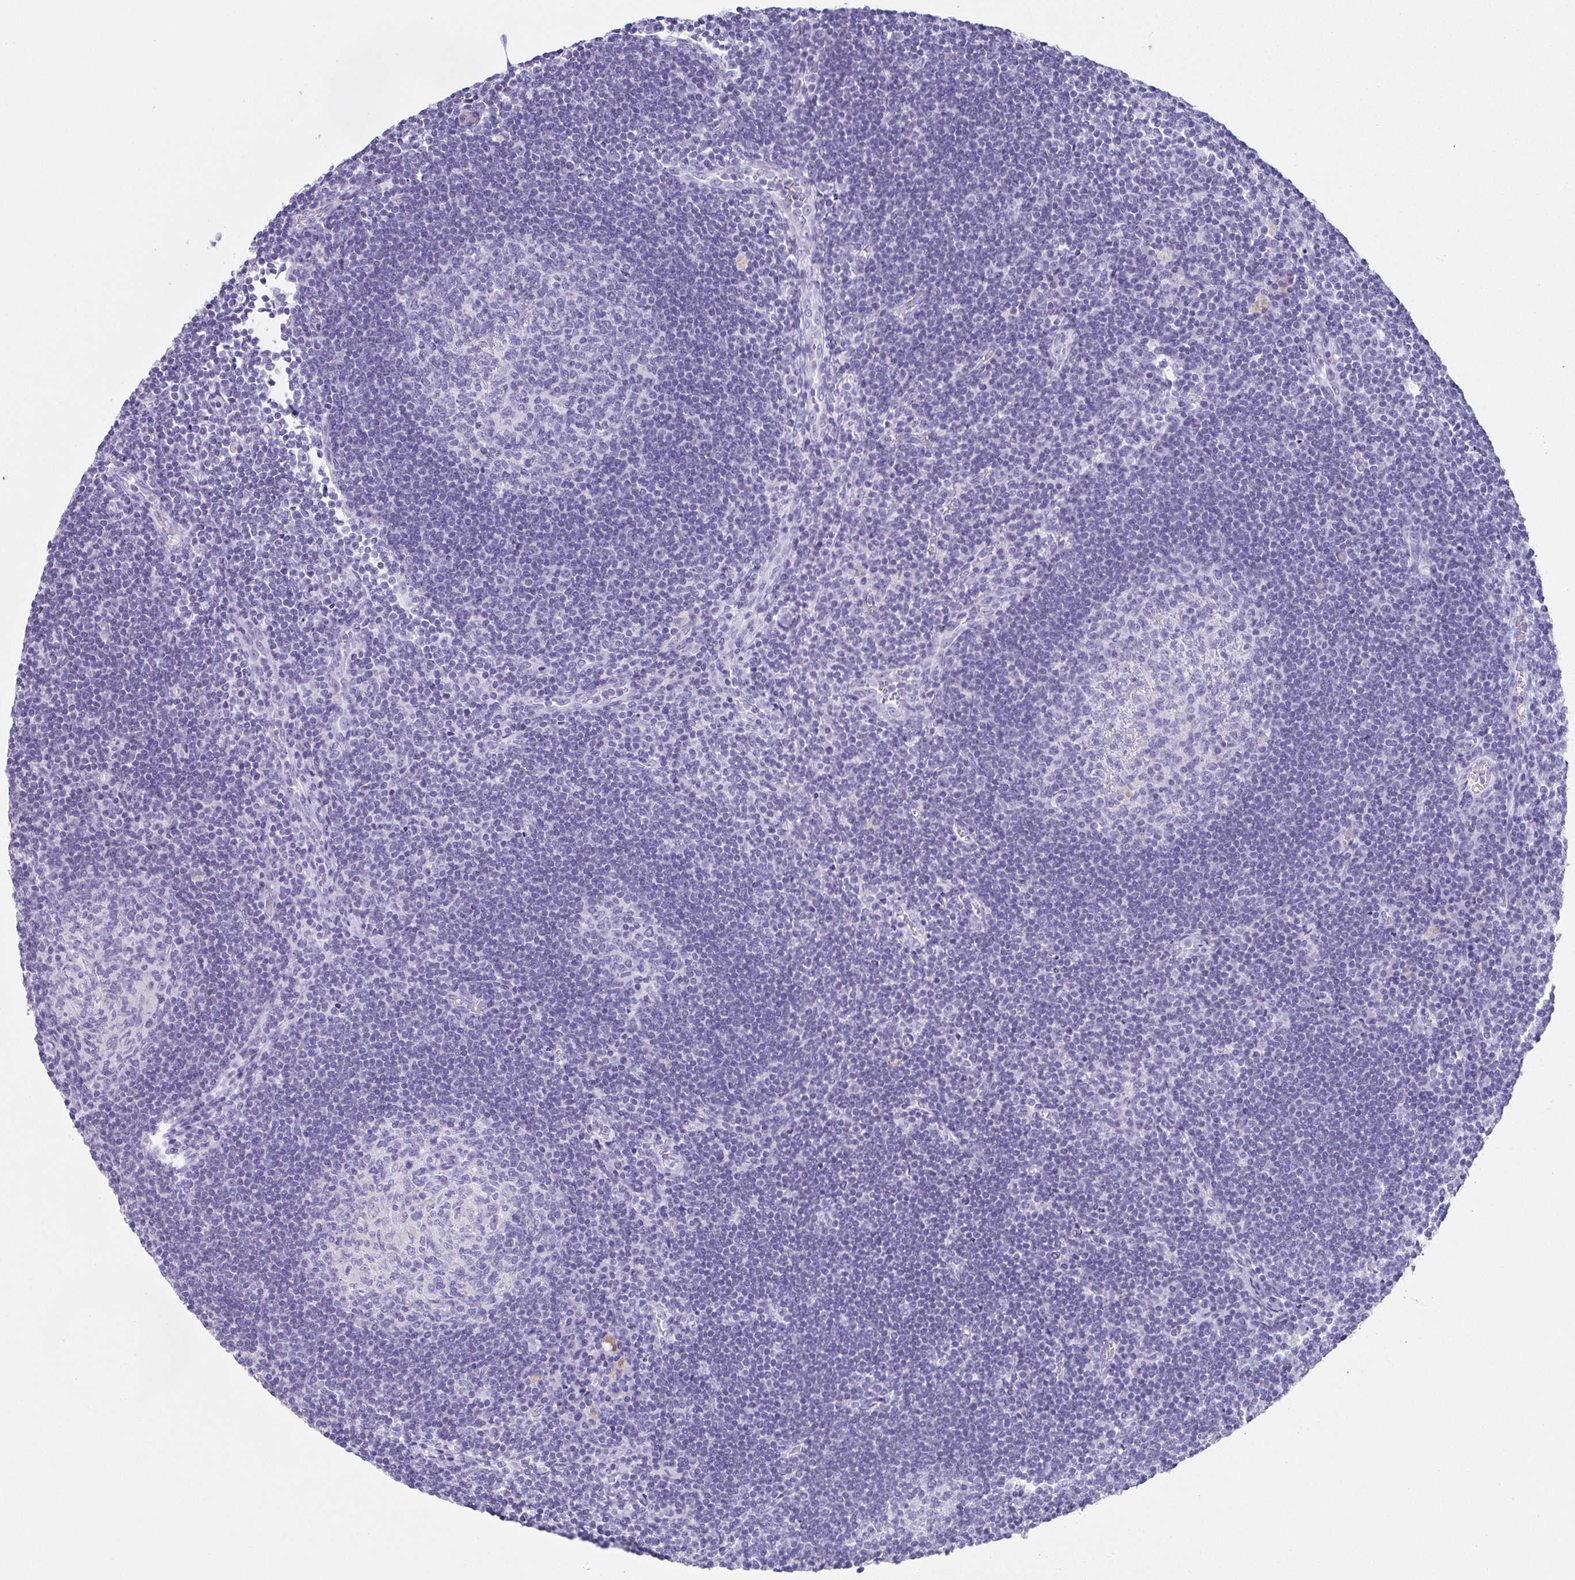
{"staining": {"intensity": "negative", "quantity": "none", "location": "none"}, "tissue": "lymph node", "cell_type": "Germinal center cells", "image_type": "normal", "snomed": [{"axis": "morphology", "description": "Normal tissue, NOS"}, {"axis": "topography", "description": "Lymph node"}], "caption": "Lymph node was stained to show a protein in brown. There is no significant expression in germinal center cells.", "gene": "TEX19", "patient": {"sex": "male", "age": 67}}